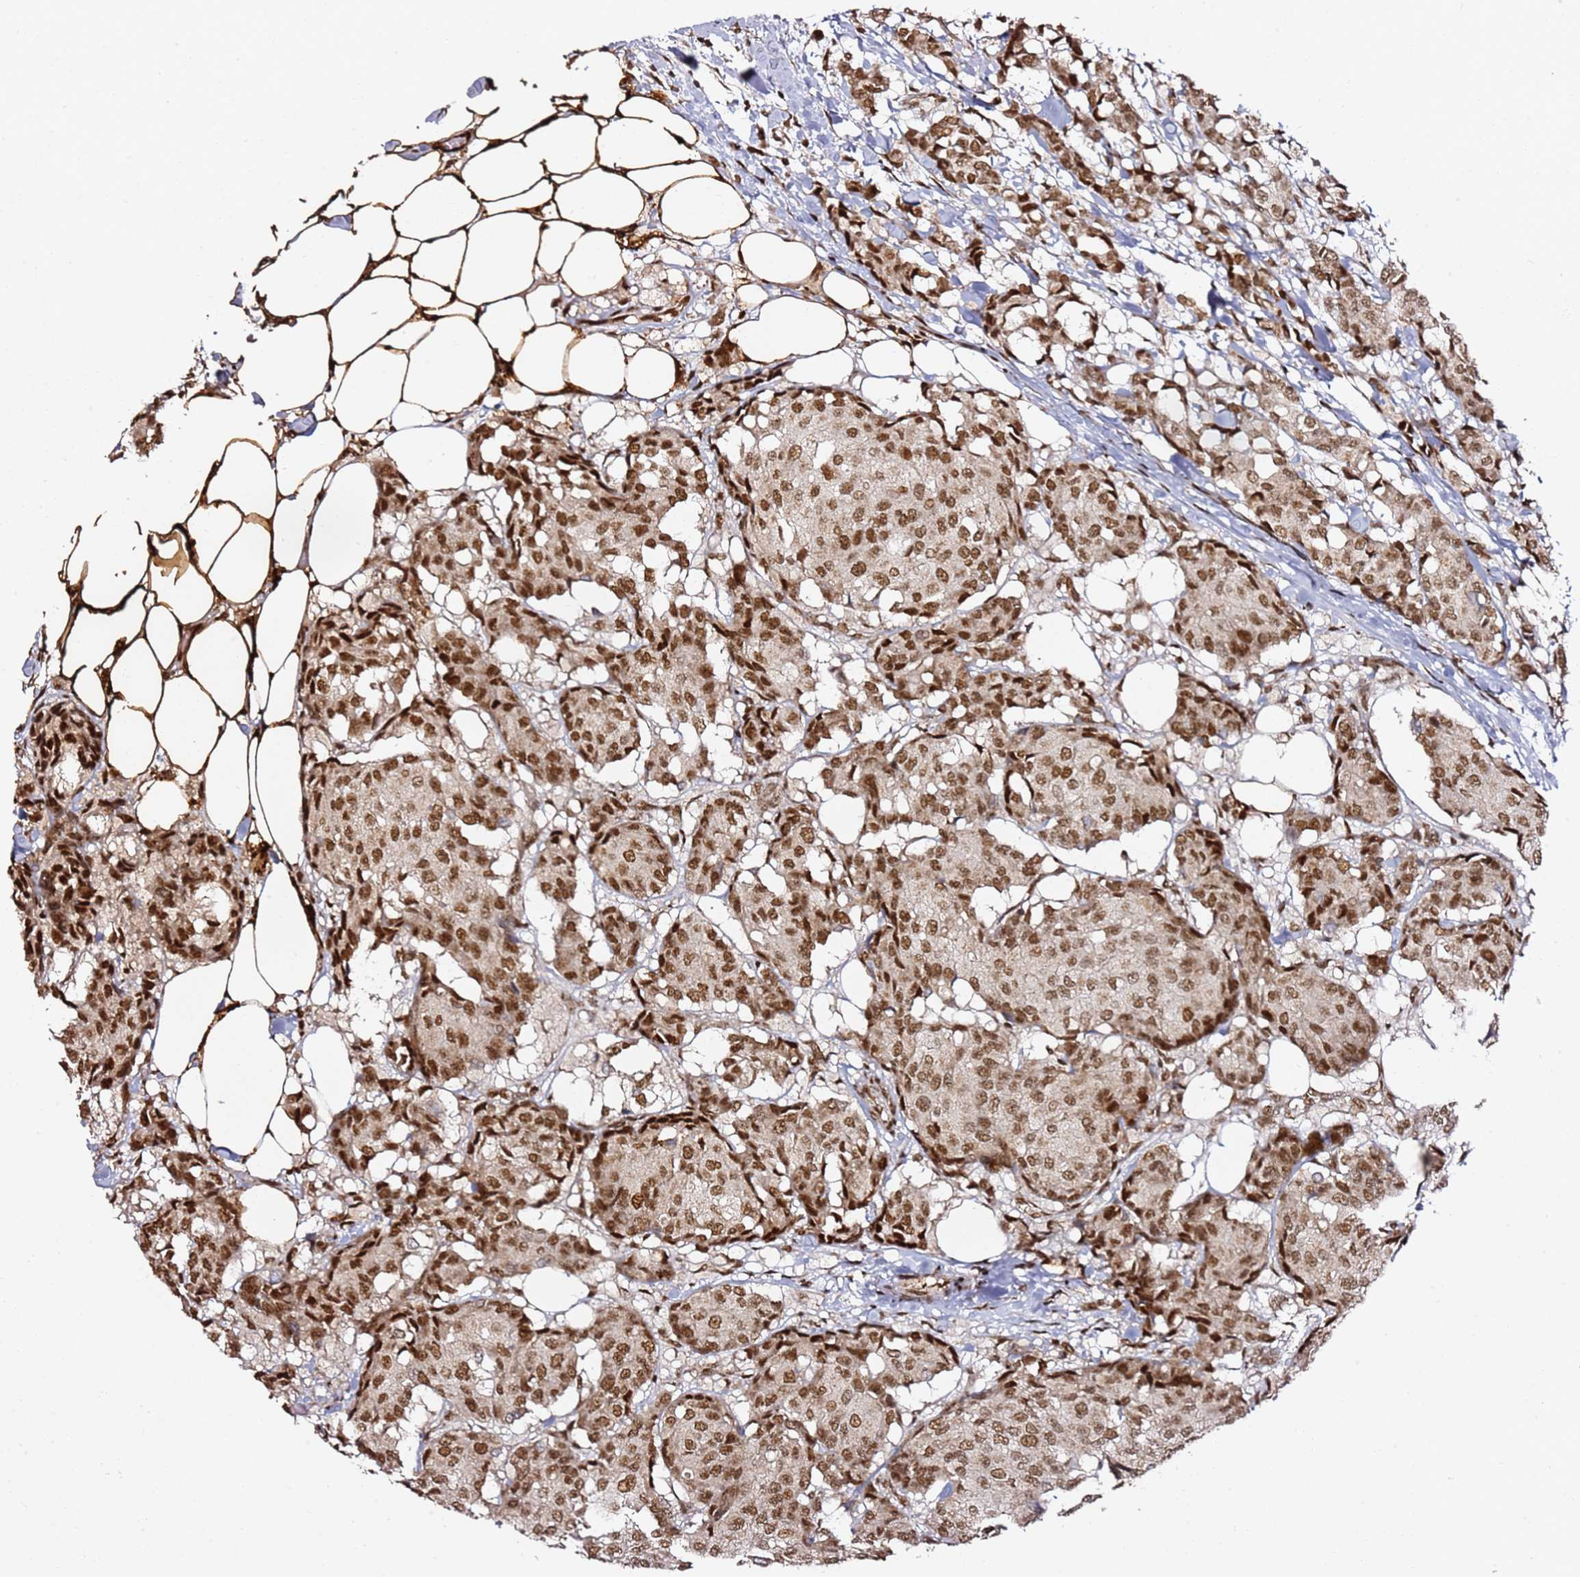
{"staining": {"intensity": "moderate", "quantity": ">75%", "location": "nuclear"}, "tissue": "breast cancer", "cell_type": "Tumor cells", "image_type": "cancer", "snomed": [{"axis": "morphology", "description": "Duct carcinoma"}, {"axis": "topography", "description": "Breast"}], "caption": "A histopathology image showing moderate nuclear staining in approximately >75% of tumor cells in breast cancer, as visualized by brown immunohistochemical staining.", "gene": "TP53AIP1", "patient": {"sex": "female", "age": 75}}